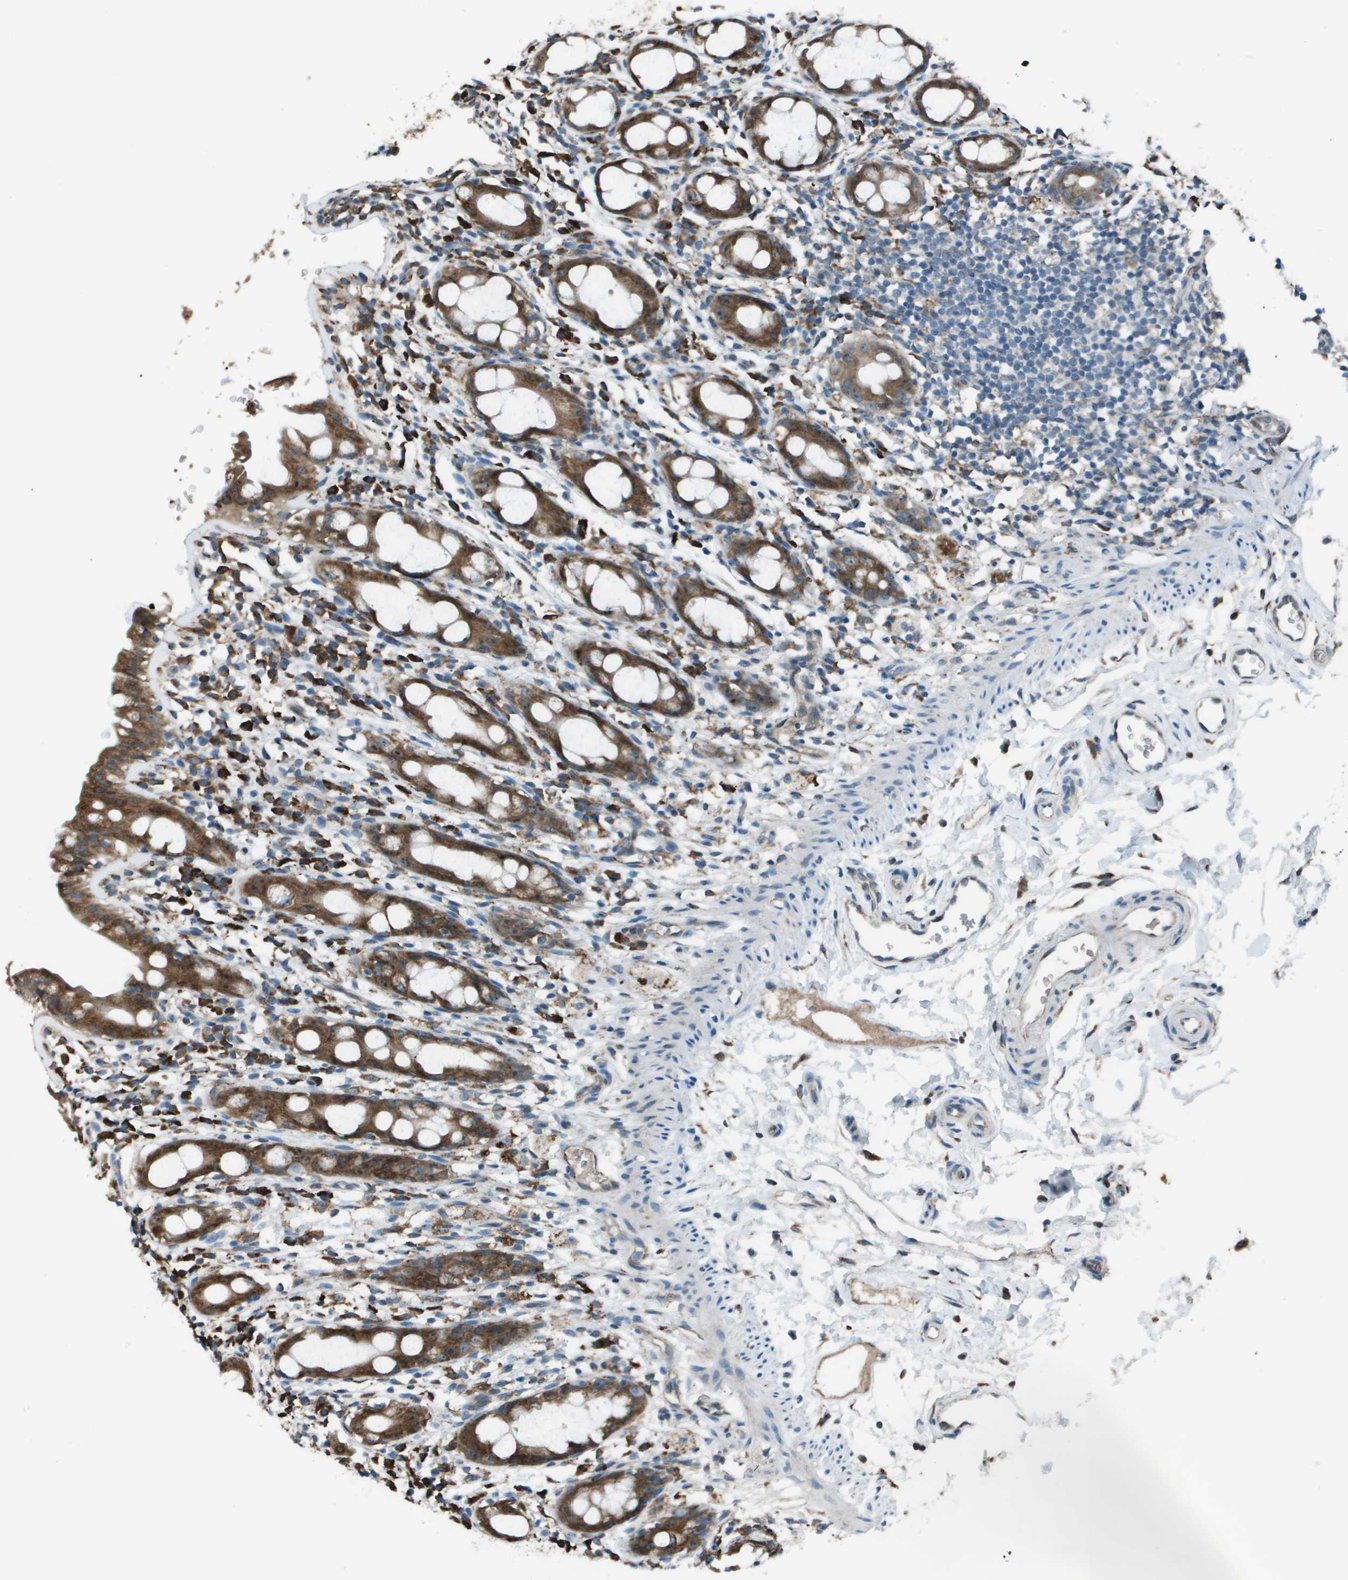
{"staining": {"intensity": "moderate", "quantity": ">75%", "location": "cytoplasmic/membranous"}, "tissue": "rectum", "cell_type": "Glandular cells", "image_type": "normal", "snomed": [{"axis": "morphology", "description": "Normal tissue, NOS"}, {"axis": "topography", "description": "Rectum"}], "caption": "Immunohistochemical staining of benign human rectum shows medium levels of moderate cytoplasmic/membranous staining in about >75% of glandular cells. (IHC, brightfield microscopy, high magnification).", "gene": "UTS2", "patient": {"sex": "male", "age": 44}}